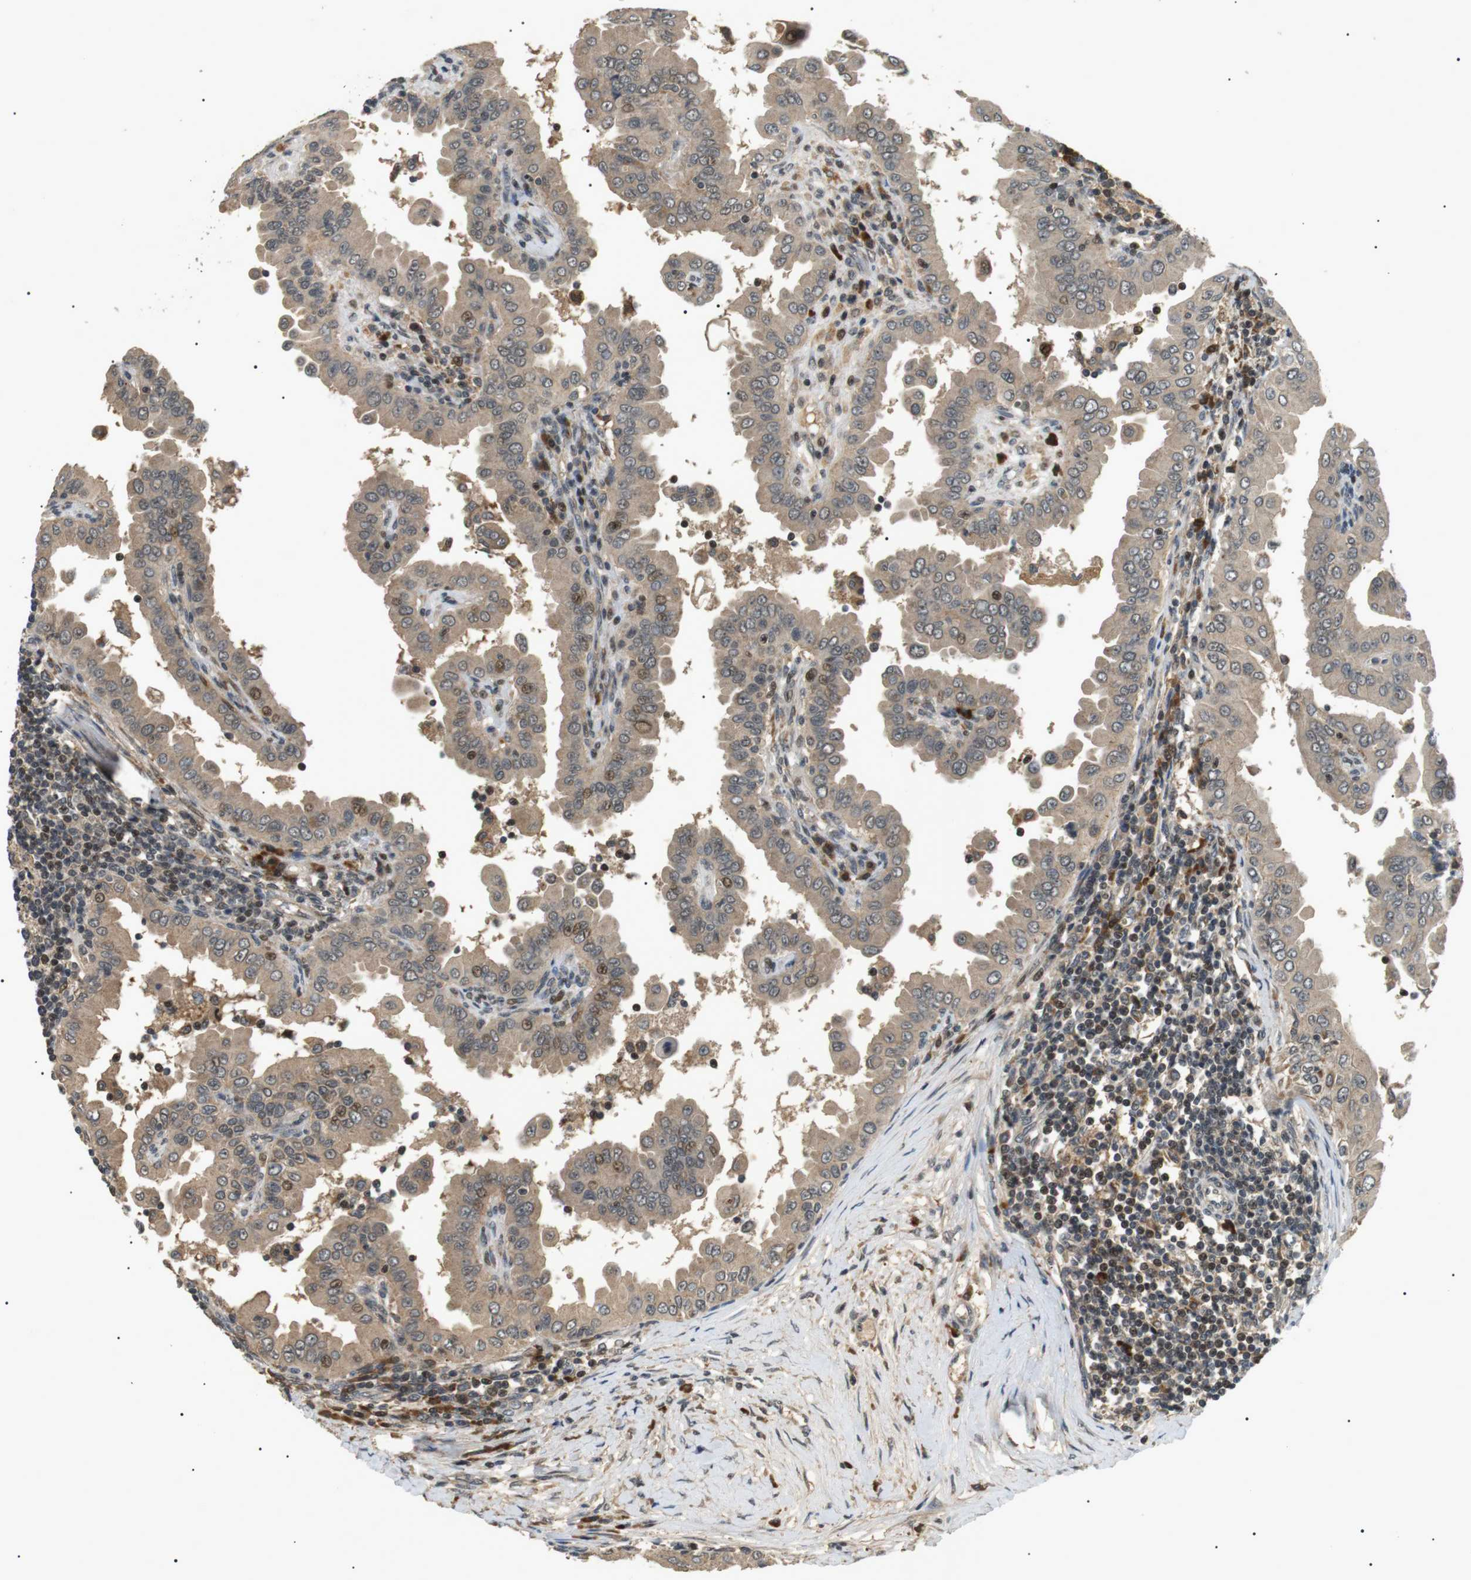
{"staining": {"intensity": "weak", "quantity": ">75%", "location": "cytoplasmic/membranous"}, "tissue": "thyroid cancer", "cell_type": "Tumor cells", "image_type": "cancer", "snomed": [{"axis": "morphology", "description": "Papillary adenocarcinoma, NOS"}, {"axis": "topography", "description": "Thyroid gland"}], "caption": "Human thyroid papillary adenocarcinoma stained with a protein marker demonstrates weak staining in tumor cells.", "gene": "HSPA13", "patient": {"sex": "male", "age": 33}}